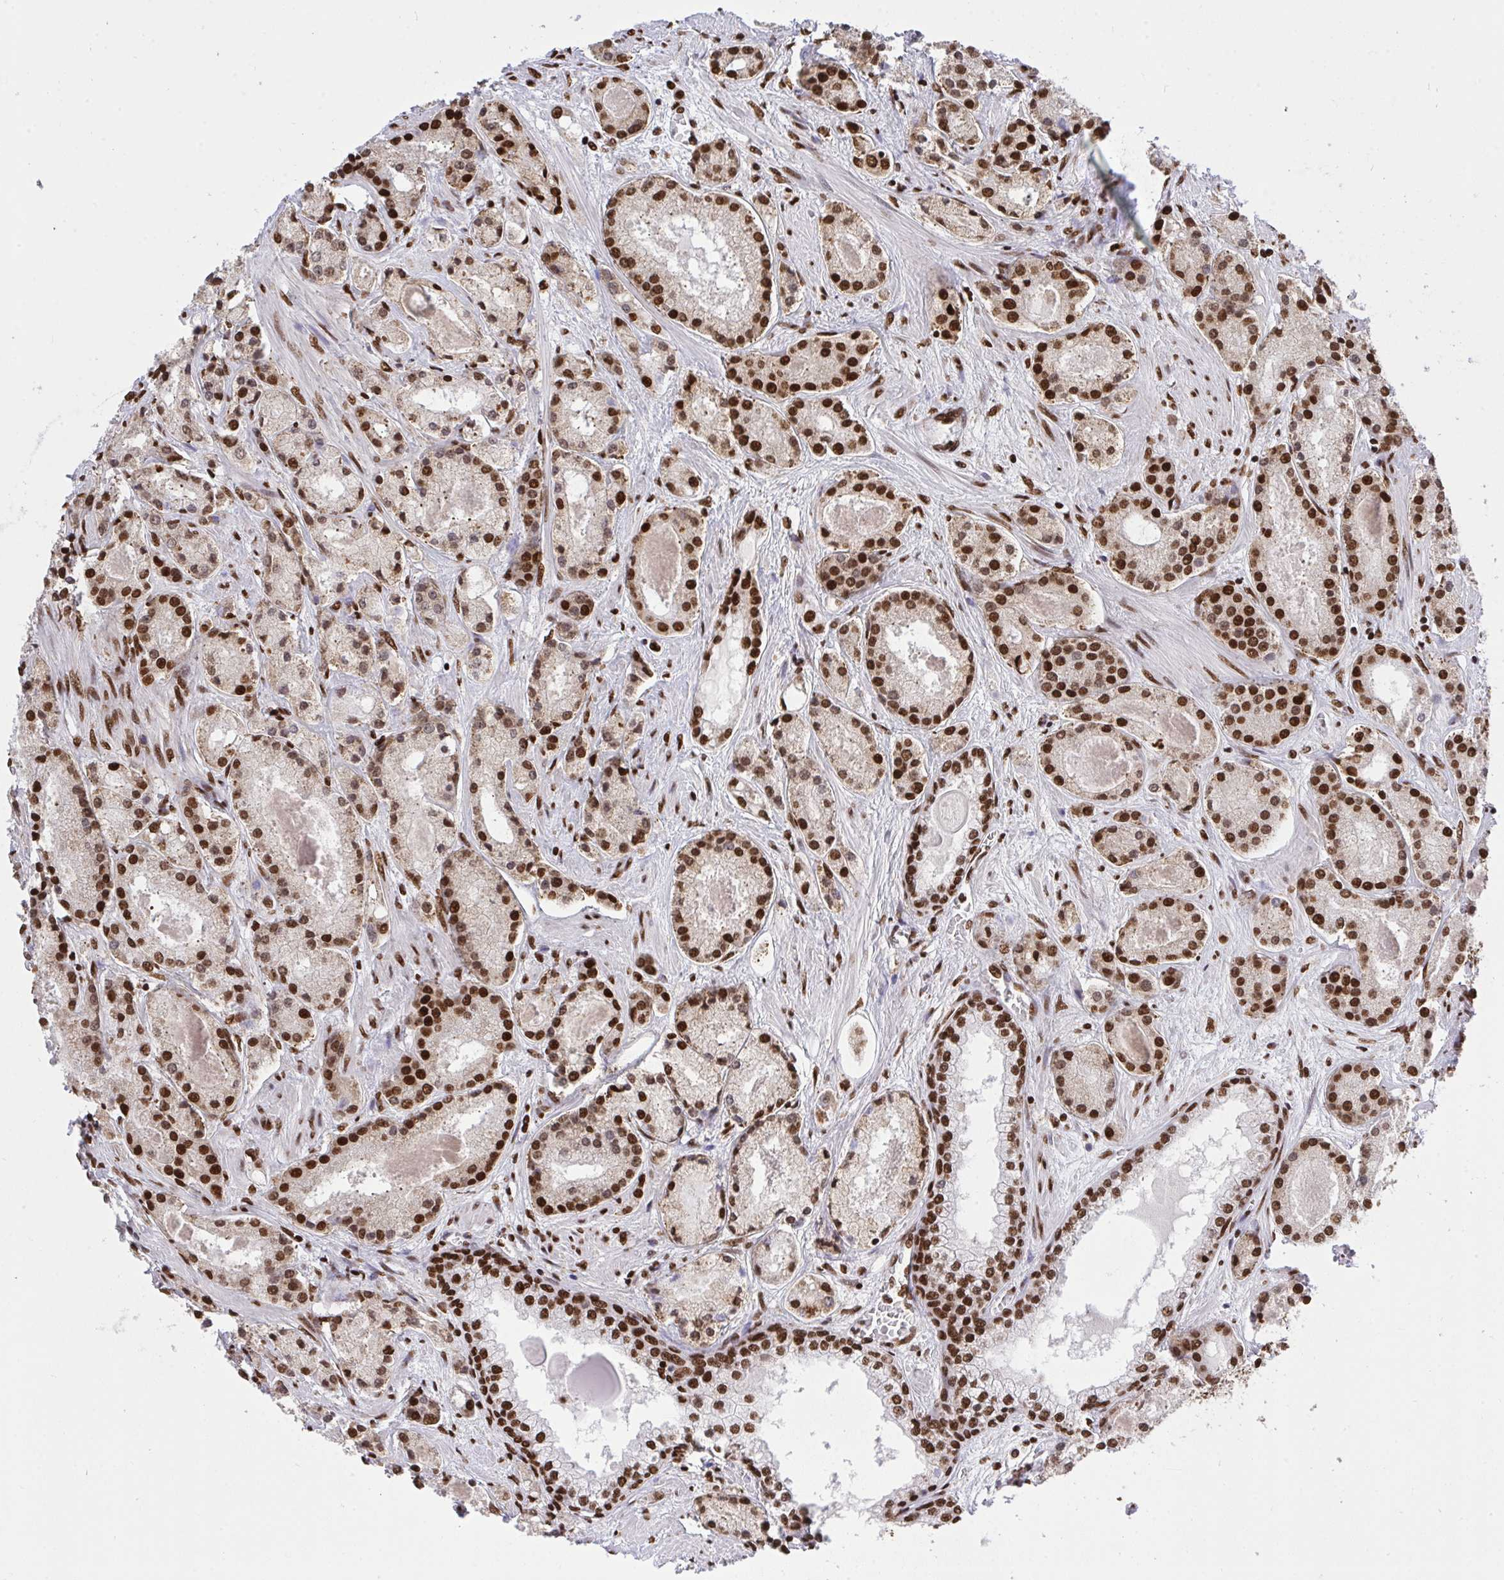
{"staining": {"intensity": "strong", "quantity": ">75%", "location": "nuclear"}, "tissue": "prostate cancer", "cell_type": "Tumor cells", "image_type": "cancer", "snomed": [{"axis": "morphology", "description": "Adenocarcinoma, High grade"}, {"axis": "topography", "description": "Prostate"}], "caption": "Approximately >75% of tumor cells in prostate adenocarcinoma (high-grade) exhibit strong nuclear protein expression as visualized by brown immunohistochemical staining.", "gene": "HNRNPL", "patient": {"sex": "male", "age": 67}}